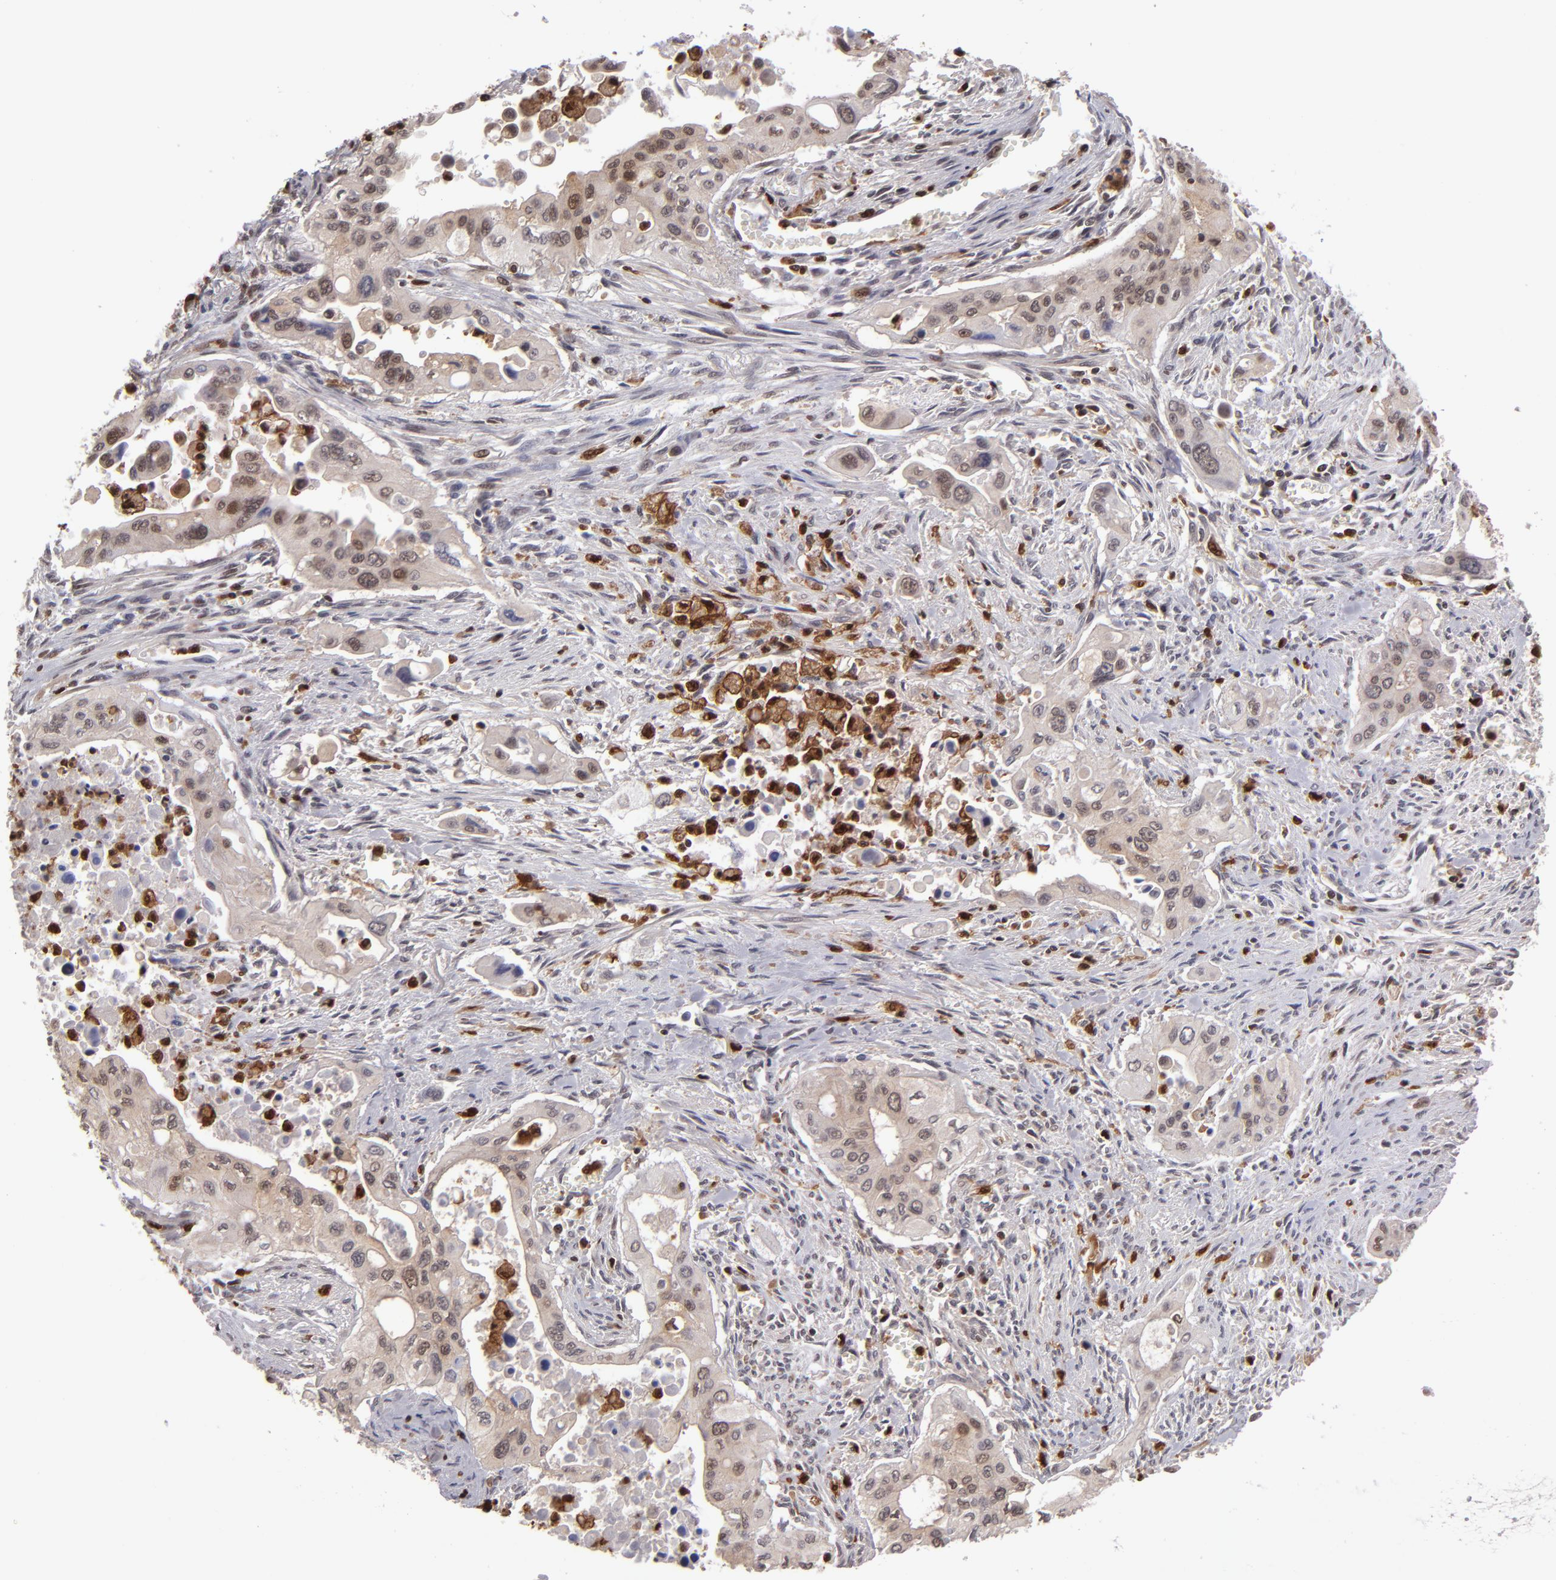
{"staining": {"intensity": "weak", "quantity": ">75%", "location": "cytoplasmic/membranous,nuclear"}, "tissue": "pancreatic cancer", "cell_type": "Tumor cells", "image_type": "cancer", "snomed": [{"axis": "morphology", "description": "Adenocarcinoma, NOS"}, {"axis": "topography", "description": "Pancreas"}], "caption": "Immunohistochemical staining of pancreatic cancer (adenocarcinoma) reveals low levels of weak cytoplasmic/membranous and nuclear protein staining in about >75% of tumor cells.", "gene": "GRB2", "patient": {"sex": "male", "age": 77}}